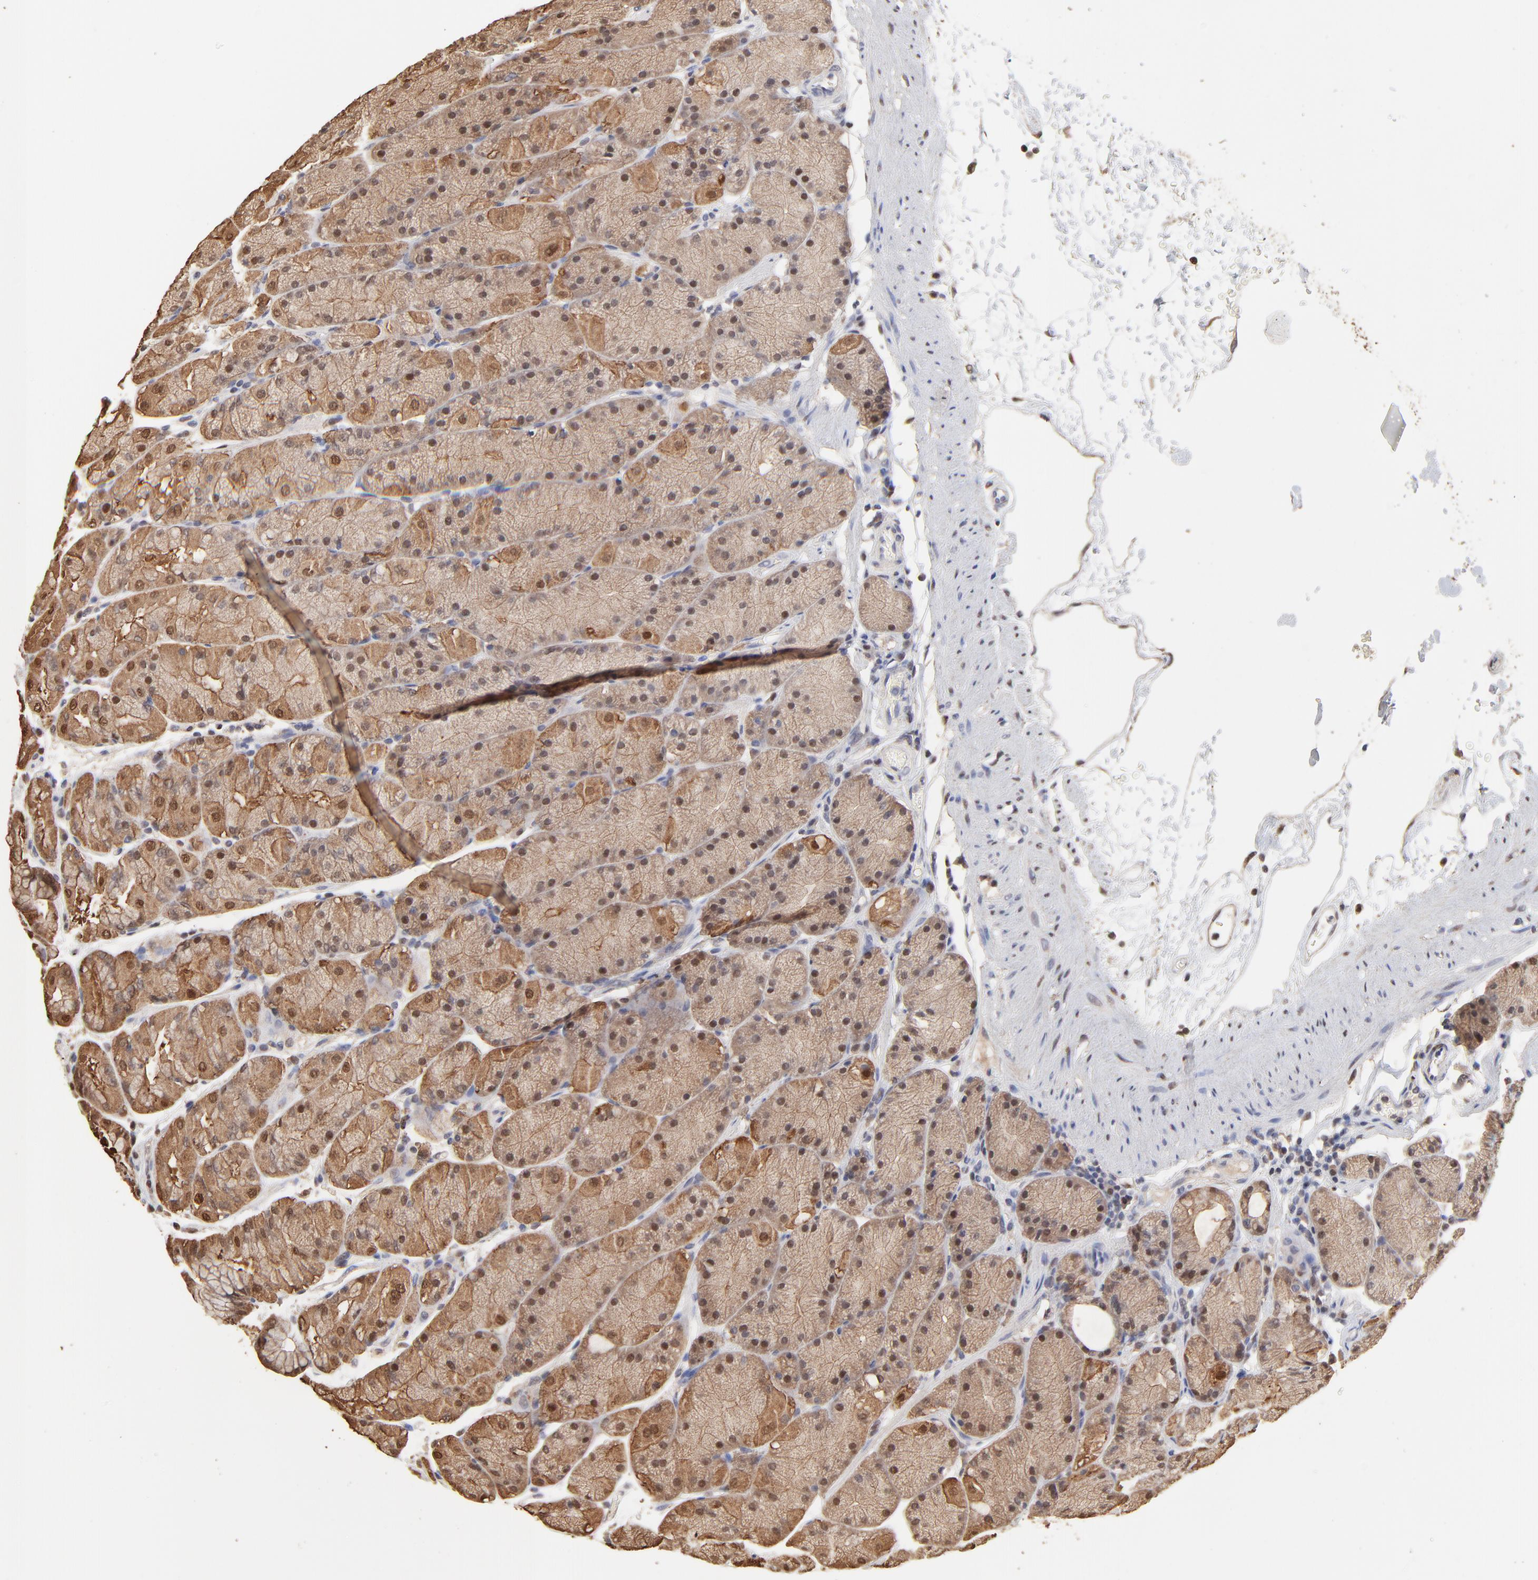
{"staining": {"intensity": "moderate", "quantity": "<25%", "location": "cytoplasmic/membranous,nuclear"}, "tissue": "stomach", "cell_type": "Glandular cells", "image_type": "normal", "snomed": [{"axis": "morphology", "description": "Normal tissue, NOS"}, {"axis": "topography", "description": "Stomach, upper"}, {"axis": "topography", "description": "Stomach"}], "caption": "An IHC micrograph of benign tissue is shown. Protein staining in brown shows moderate cytoplasmic/membranous,nuclear positivity in stomach within glandular cells. The staining was performed using DAB, with brown indicating positive protein expression. Nuclei are stained blue with hematoxylin.", "gene": "BIRC5", "patient": {"sex": "male", "age": 76}}